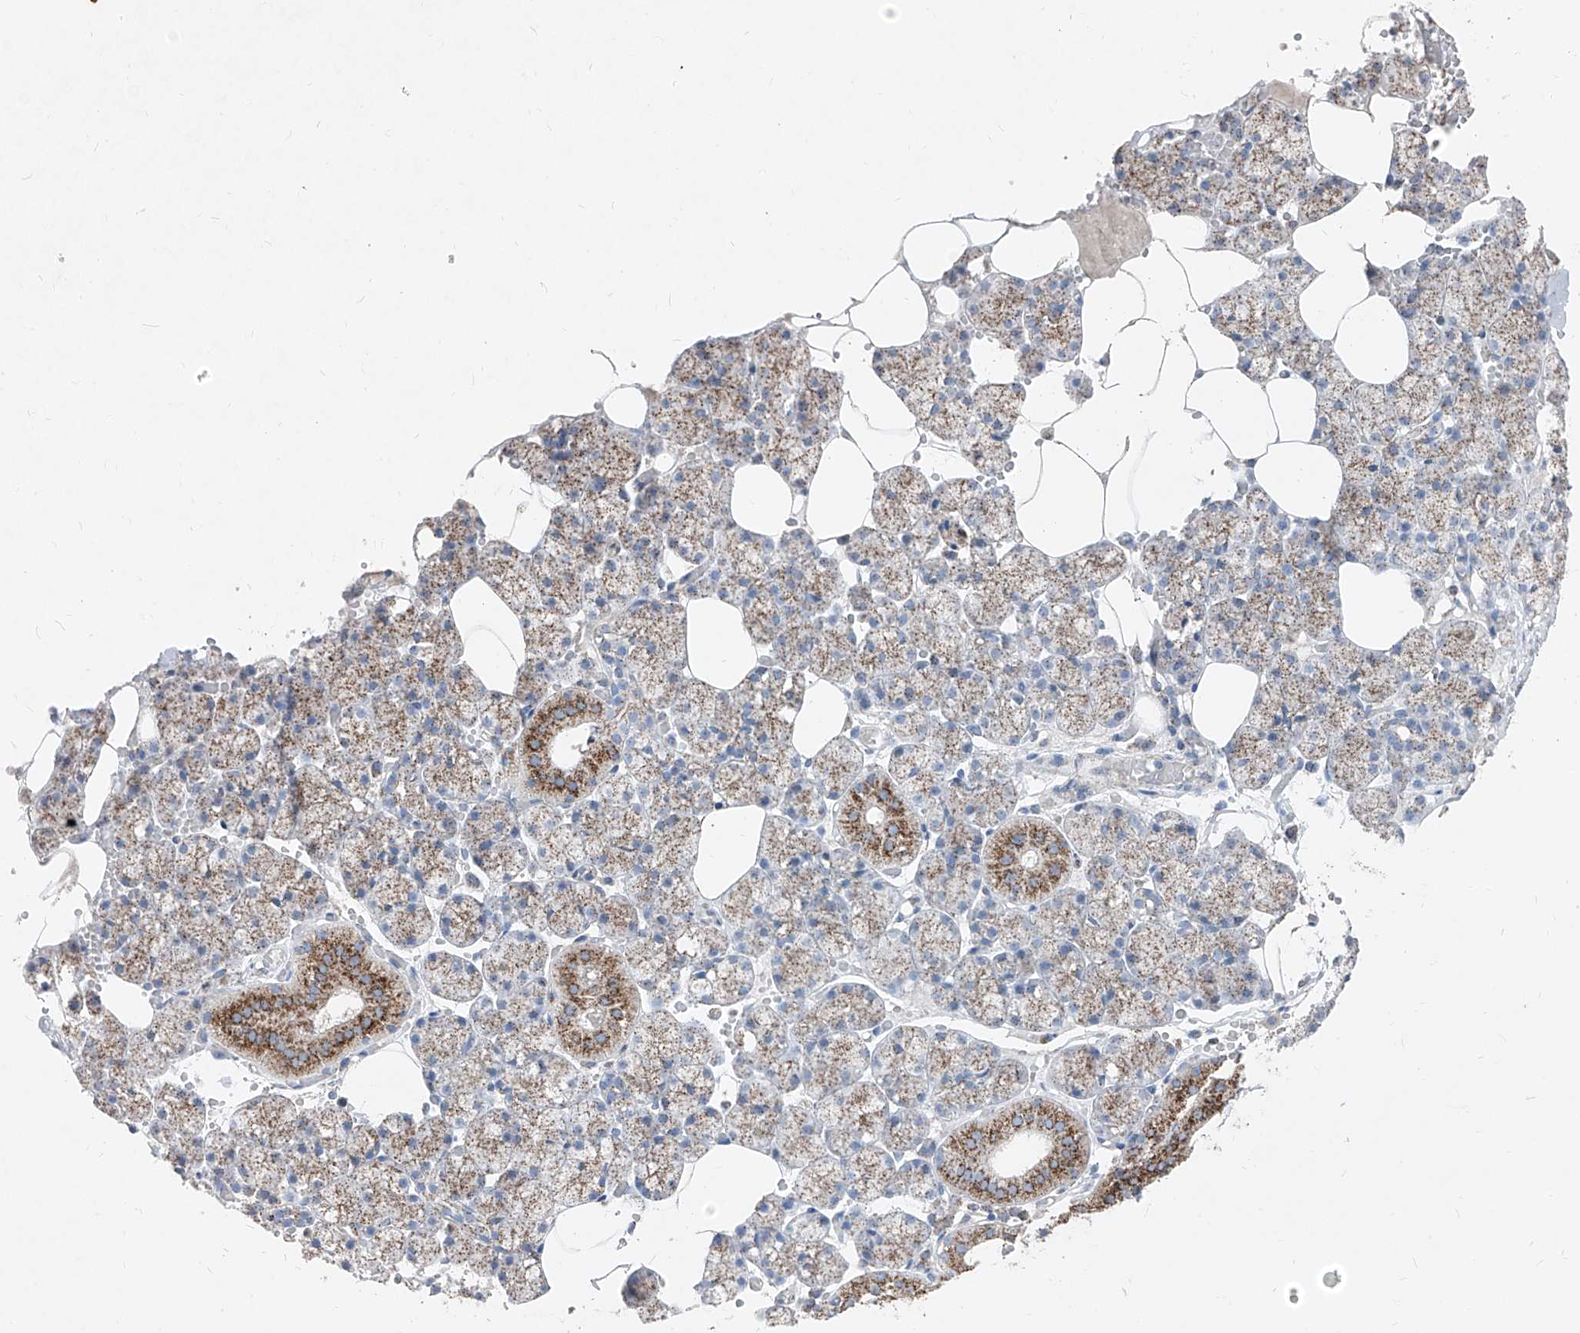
{"staining": {"intensity": "moderate", "quantity": "25%-75%", "location": "cytoplasmic/membranous"}, "tissue": "salivary gland", "cell_type": "Glandular cells", "image_type": "normal", "snomed": [{"axis": "morphology", "description": "Normal tissue, NOS"}, {"axis": "topography", "description": "Salivary gland"}], "caption": "The histopathology image reveals staining of benign salivary gland, revealing moderate cytoplasmic/membranous protein positivity (brown color) within glandular cells.", "gene": "ABCD3", "patient": {"sex": "male", "age": 62}}